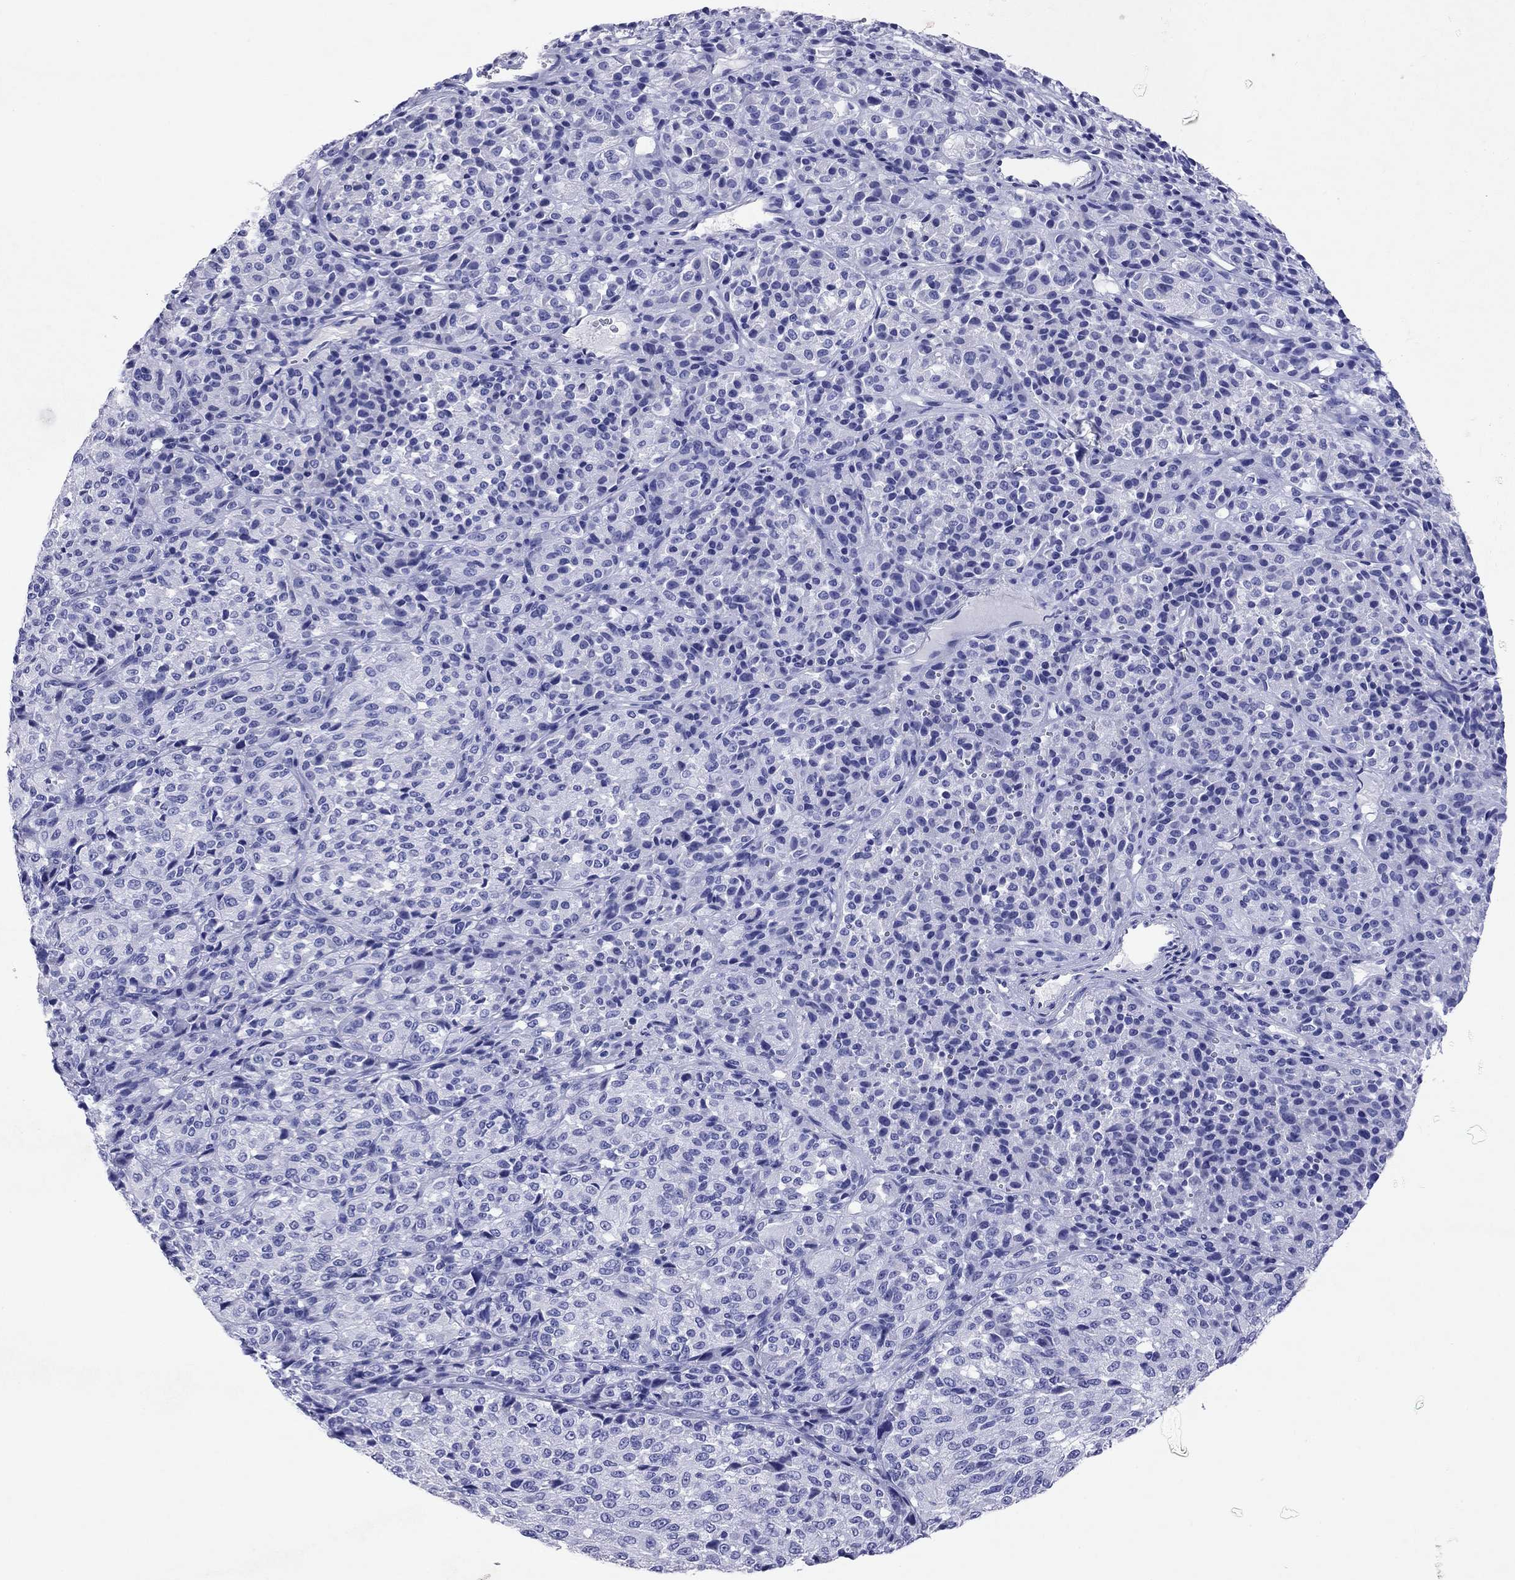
{"staining": {"intensity": "negative", "quantity": "none", "location": "none"}, "tissue": "melanoma", "cell_type": "Tumor cells", "image_type": "cancer", "snomed": [{"axis": "morphology", "description": "Malignant melanoma, Metastatic site"}, {"axis": "topography", "description": "Brain"}], "caption": "IHC histopathology image of neoplastic tissue: human malignant melanoma (metastatic site) stained with DAB (3,3'-diaminobenzidine) shows no significant protein staining in tumor cells.", "gene": "ARMC12", "patient": {"sex": "female", "age": 56}}